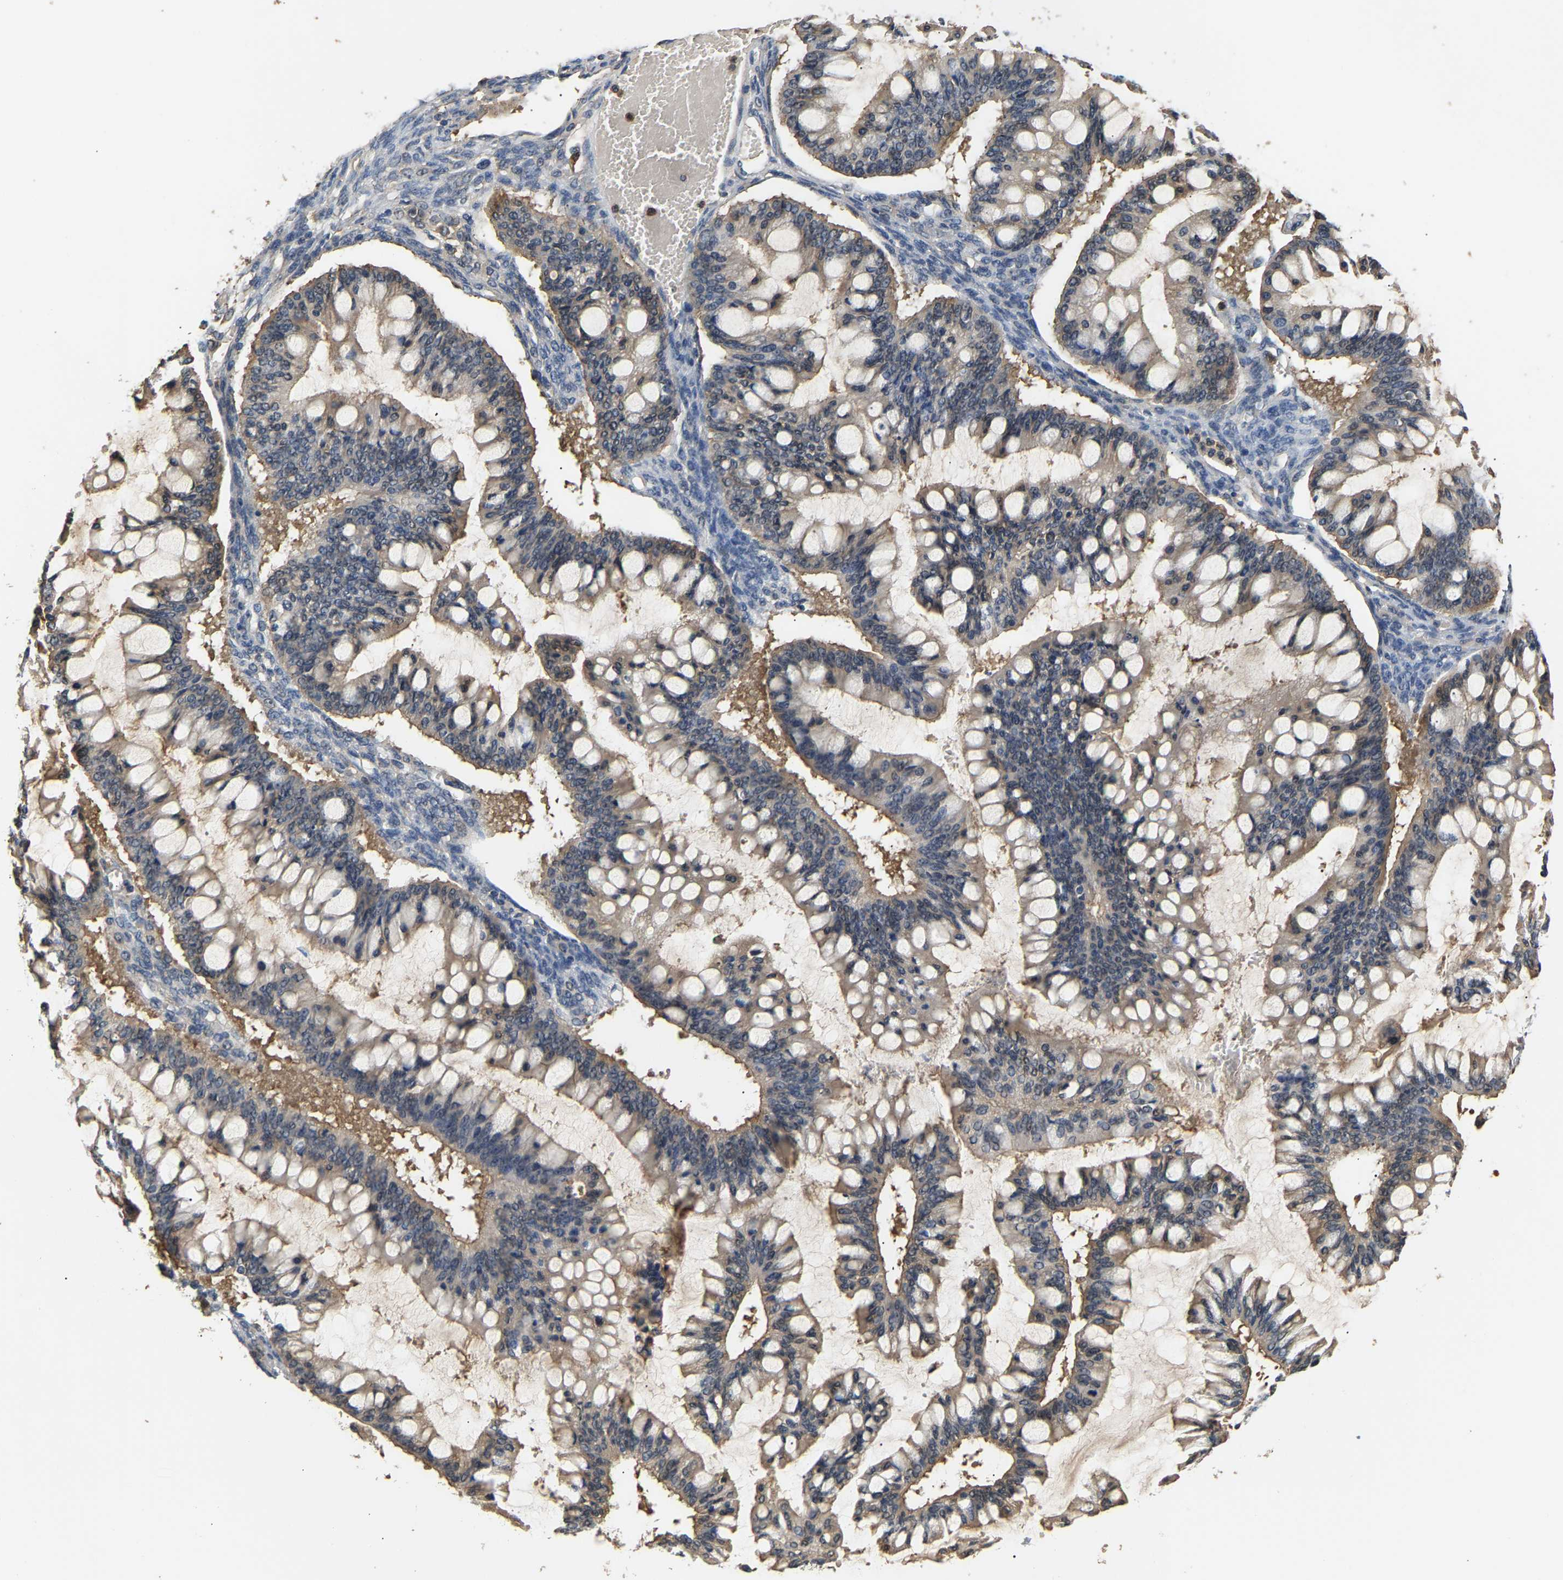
{"staining": {"intensity": "weak", "quantity": ">75%", "location": "cytoplasmic/membranous"}, "tissue": "ovarian cancer", "cell_type": "Tumor cells", "image_type": "cancer", "snomed": [{"axis": "morphology", "description": "Cystadenocarcinoma, mucinous, NOS"}, {"axis": "topography", "description": "Ovary"}], "caption": "IHC image of human ovarian mucinous cystadenocarcinoma stained for a protein (brown), which demonstrates low levels of weak cytoplasmic/membranous expression in approximately >75% of tumor cells.", "gene": "GPI", "patient": {"sex": "female", "age": 73}}